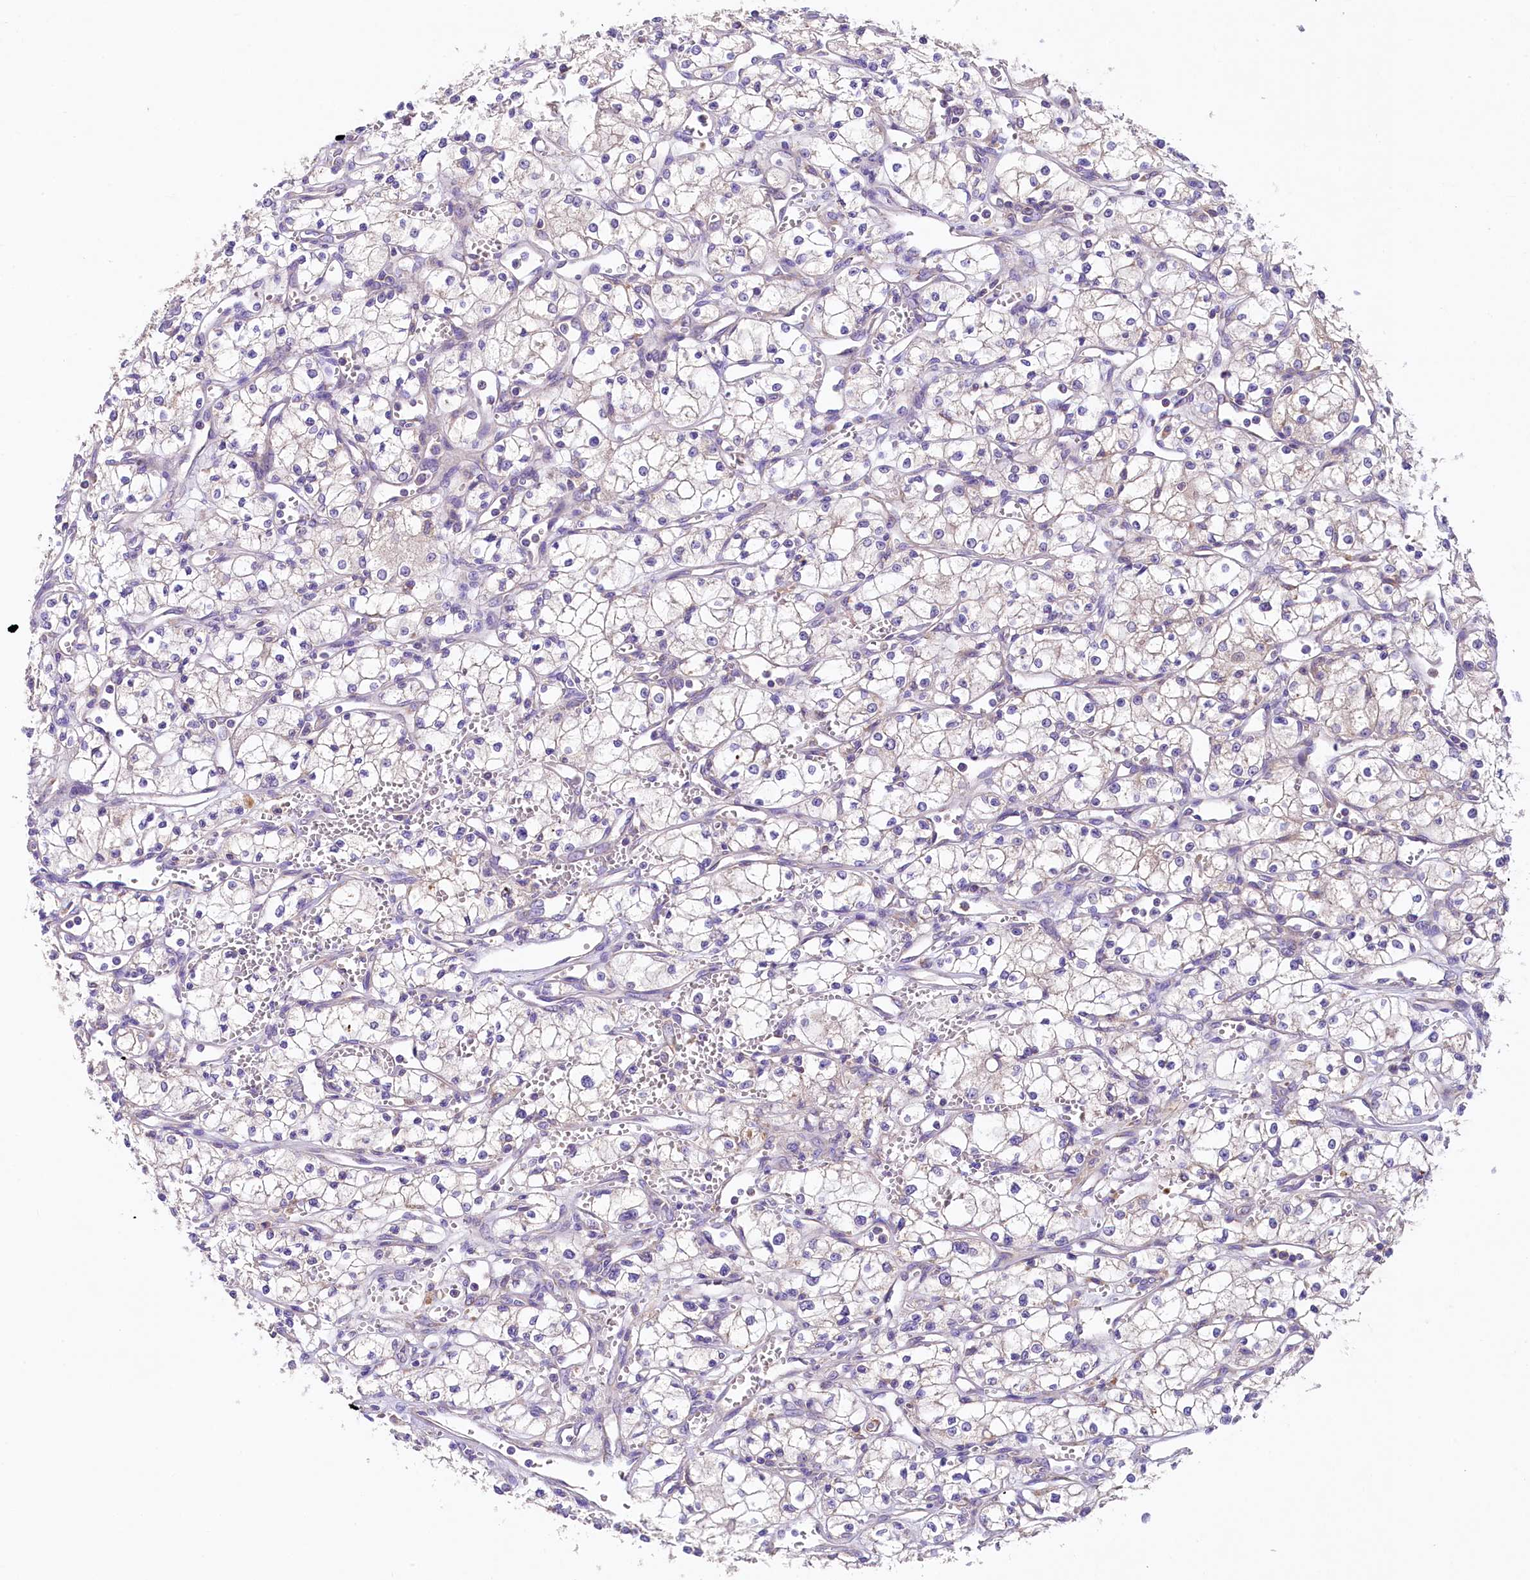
{"staining": {"intensity": "negative", "quantity": "none", "location": "none"}, "tissue": "renal cancer", "cell_type": "Tumor cells", "image_type": "cancer", "snomed": [{"axis": "morphology", "description": "Adenocarcinoma, NOS"}, {"axis": "topography", "description": "Kidney"}], "caption": "DAB (3,3'-diaminobenzidine) immunohistochemical staining of human renal cancer (adenocarcinoma) shows no significant expression in tumor cells. The staining is performed using DAB (3,3'-diaminobenzidine) brown chromogen with nuclei counter-stained in using hematoxylin.", "gene": "PMPCB", "patient": {"sex": "male", "age": 59}}